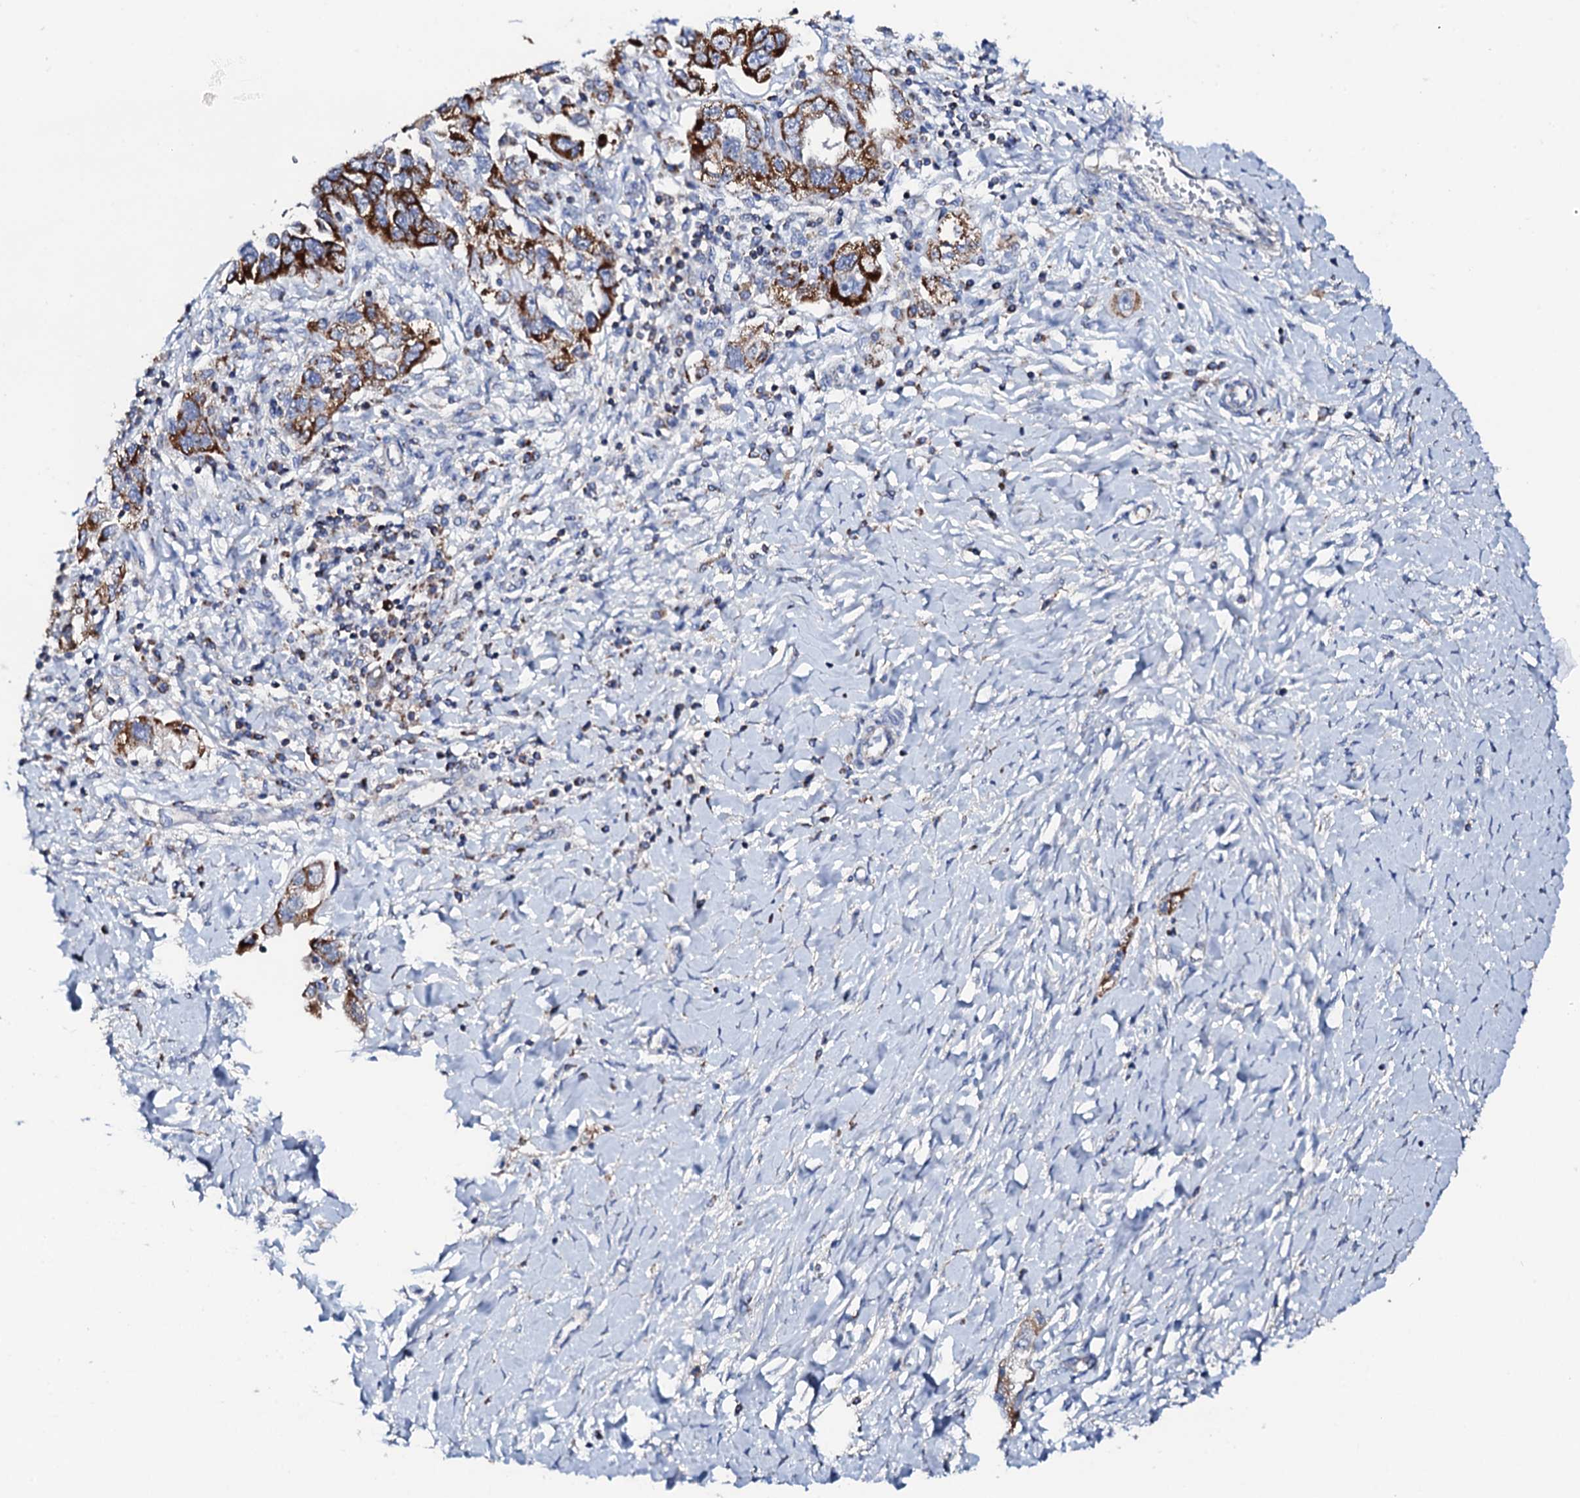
{"staining": {"intensity": "moderate", "quantity": "25%-75%", "location": "cytoplasmic/membranous"}, "tissue": "ovarian cancer", "cell_type": "Tumor cells", "image_type": "cancer", "snomed": [{"axis": "morphology", "description": "Carcinoma, NOS"}, {"axis": "morphology", "description": "Cystadenocarcinoma, serous, NOS"}, {"axis": "topography", "description": "Ovary"}], "caption": "Immunohistochemical staining of ovarian serous cystadenocarcinoma reveals medium levels of moderate cytoplasmic/membranous protein expression in approximately 25%-75% of tumor cells. The protein of interest is stained brown, and the nuclei are stained in blue (DAB IHC with brightfield microscopy, high magnification).", "gene": "TCAF2", "patient": {"sex": "female", "age": 69}}